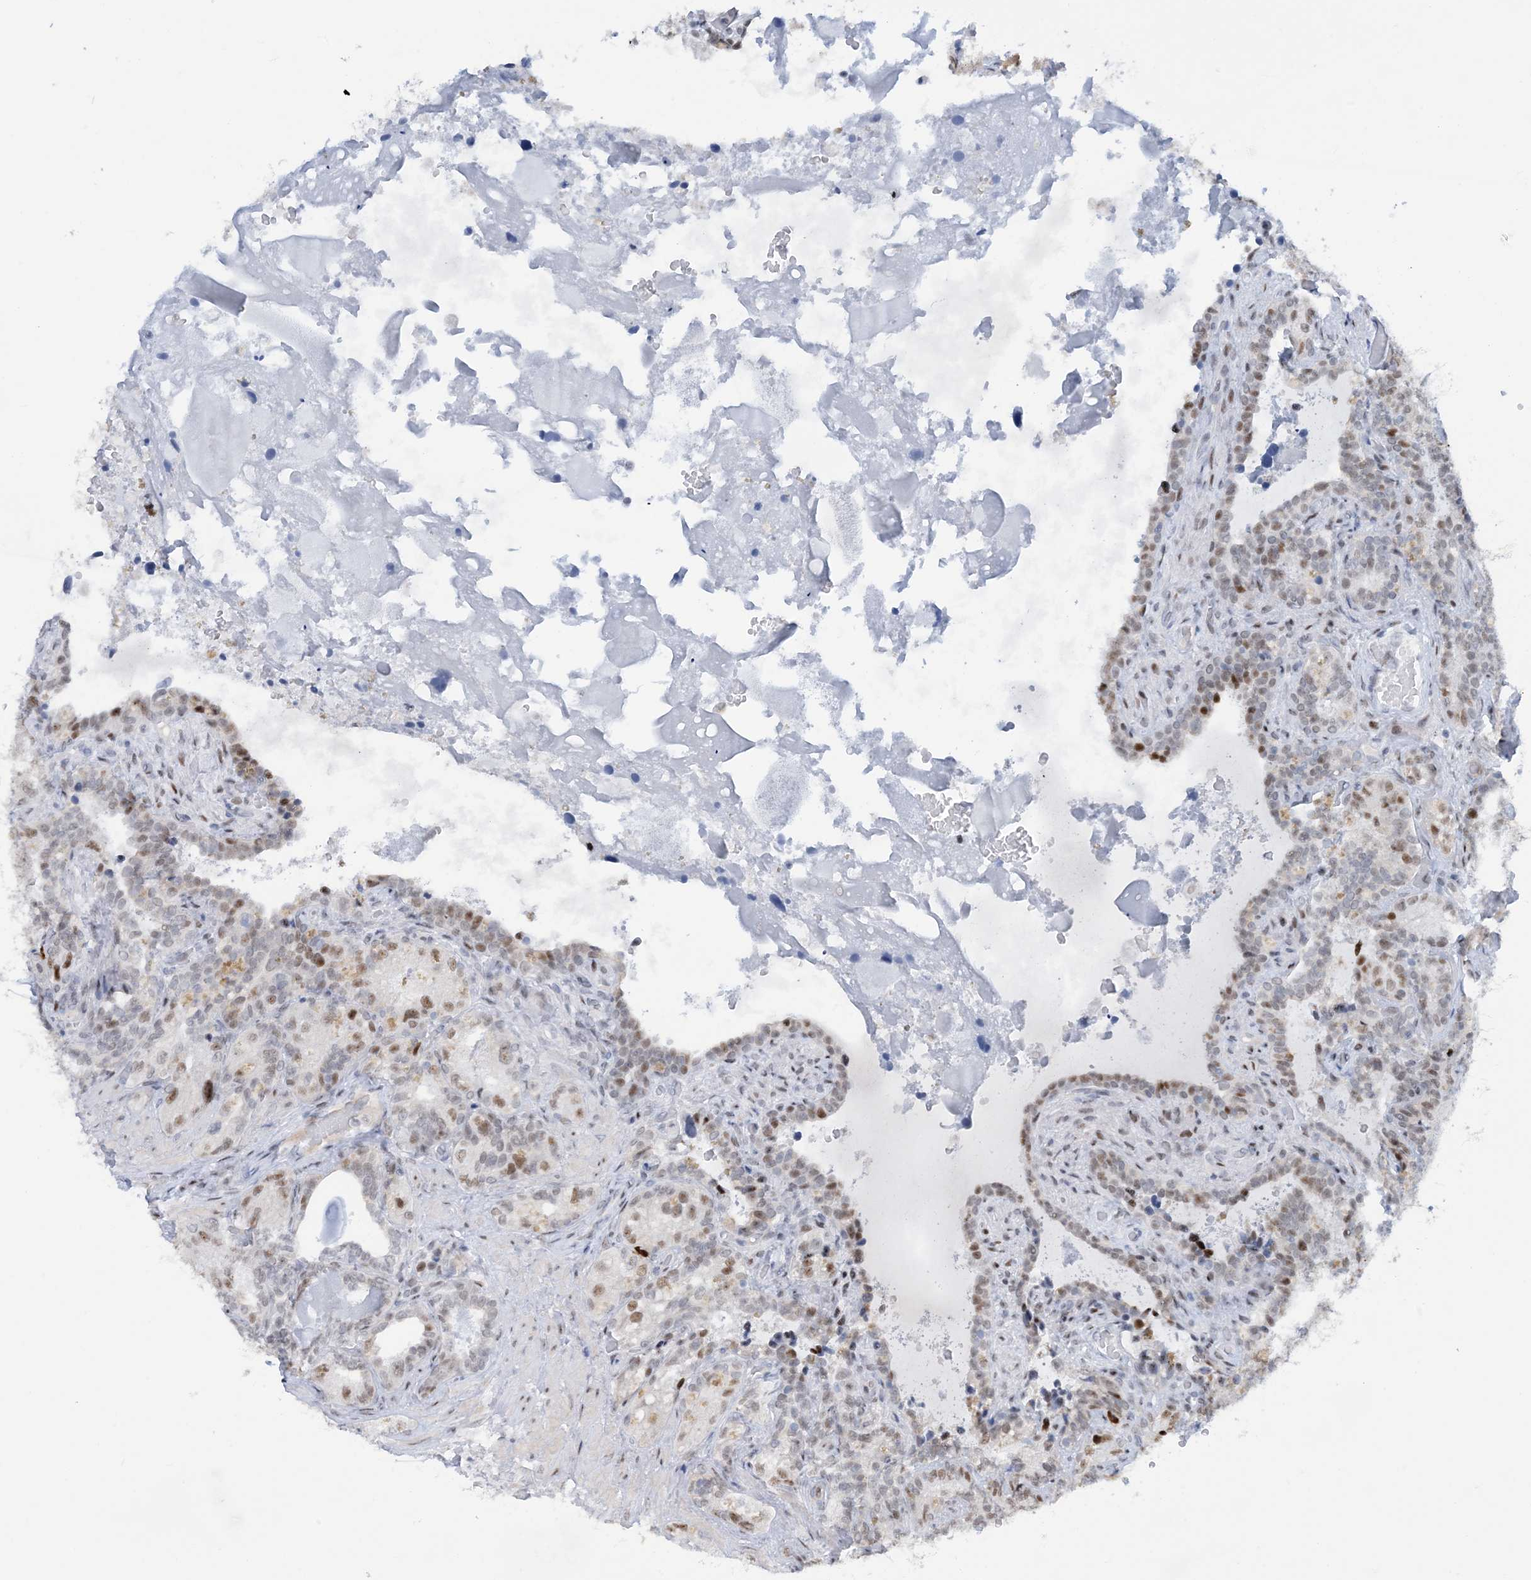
{"staining": {"intensity": "moderate", "quantity": "25%-75%", "location": "nuclear"}, "tissue": "seminal vesicle", "cell_type": "Glandular cells", "image_type": "normal", "snomed": [{"axis": "morphology", "description": "Normal tissue, NOS"}, {"axis": "topography", "description": "Seminal veicle"}, {"axis": "topography", "description": "Peripheral nerve tissue"}], "caption": "Immunohistochemical staining of benign seminal vesicle shows moderate nuclear protein expression in about 25%-75% of glandular cells.", "gene": "HEMK1", "patient": {"sex": "male", "age": 67}}